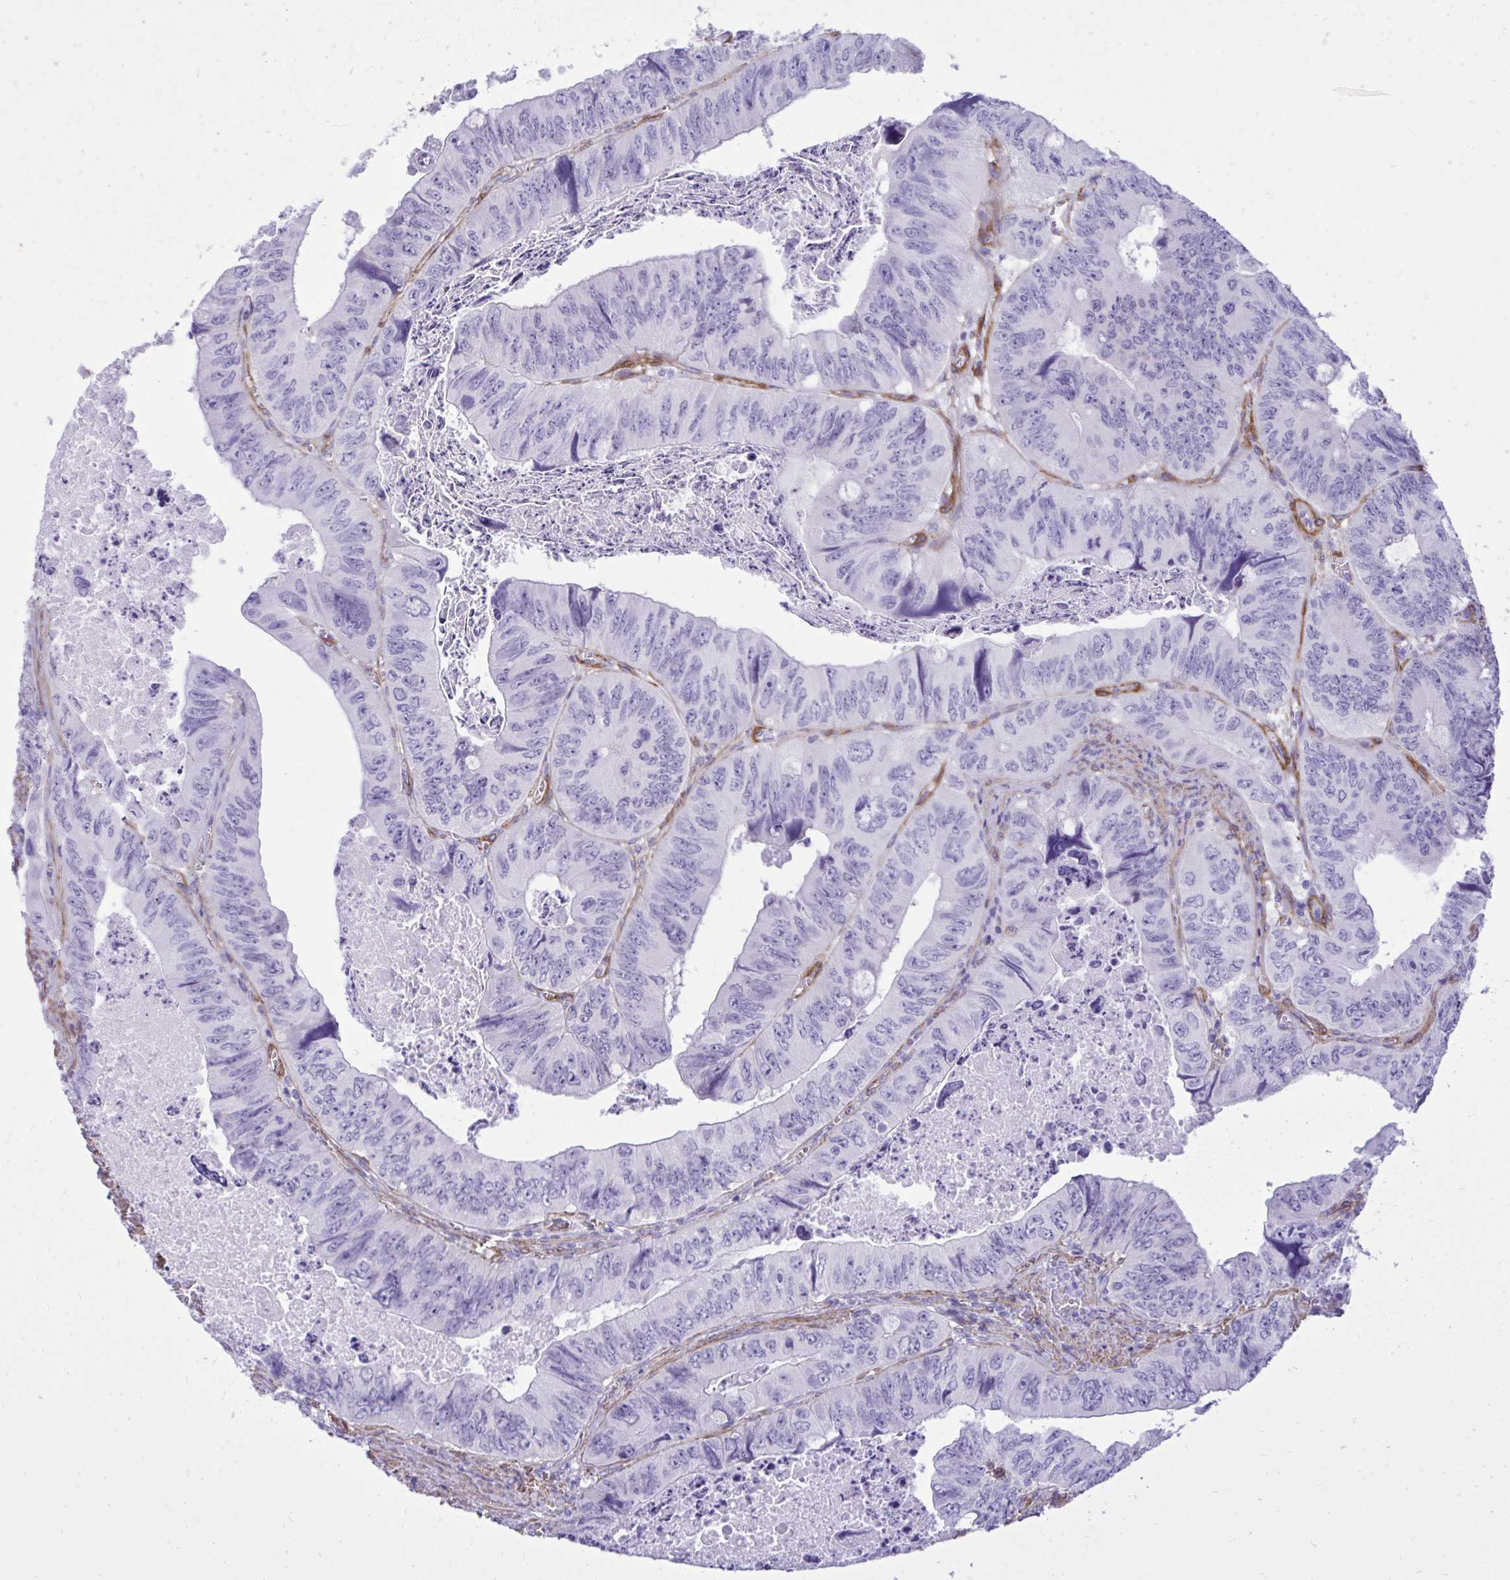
{"staining": {"intensity": "negative", "quantity": "none", "location": "none"}, "tissue": "colorectal cancer", "cell_type": "Tumor cells", "image_type": "cancer", "snomed": [{"axis": "morphology", "description": "Adenocarcinoma, NOS"}, {"axis": "topography", "description": "Colon"}], "caption": "High magnification brightfield microscopy of colorectal cancer stained with DAB (3,3'-diaminobenzidine) (brown) and counterstained with hematoxylin (blue): tumor cells show no significant expression.", "gene": "PITPNM3", "patient": {"sex": "female", "age": 84}}